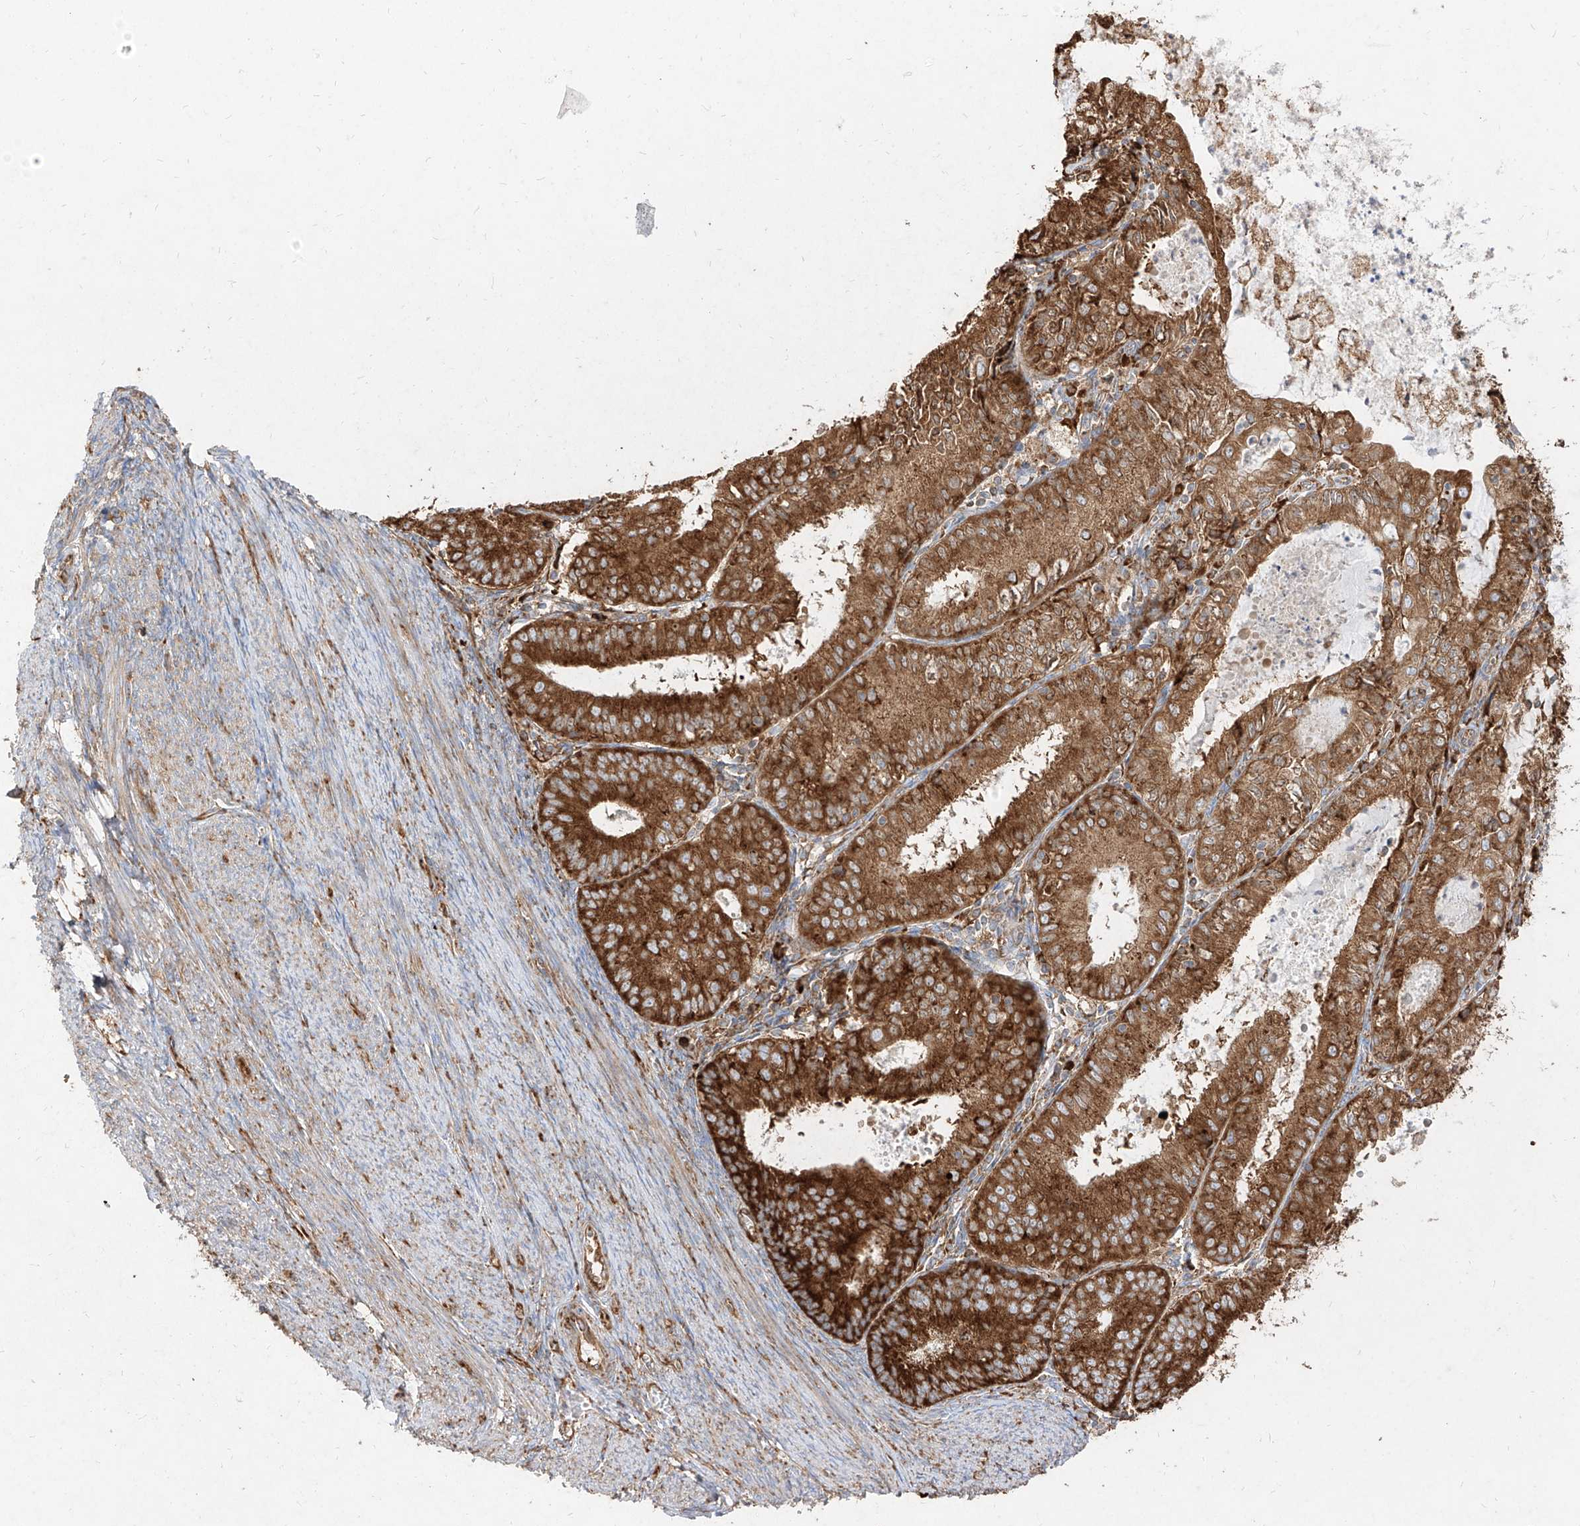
{"staining": {"intensity": "strong", "quantity": ">75%", "location": "cytoplasmic/membranous"}, "tissue": "endometrial cancer", "cell_type": "Tumor cells", "image_type": "cancer", "snomed": [{"axis": "morphology", "description": "Adenocarcinoma, NOS"}, {"axis": "topography", "description": "Endometrium"}], "caption": "Protein staining of endometrial cancer (adenocarcinoma) tissue displays strong cytoplasmic/membranous expression in approximately >75% of tumor cells. (DAB (3,3'-diaminobenzidine) IHC, brown staining for protein, blue staining for nuclei).", "gene": "RPS25", "patient": {"sex": "female", "age": 57}}